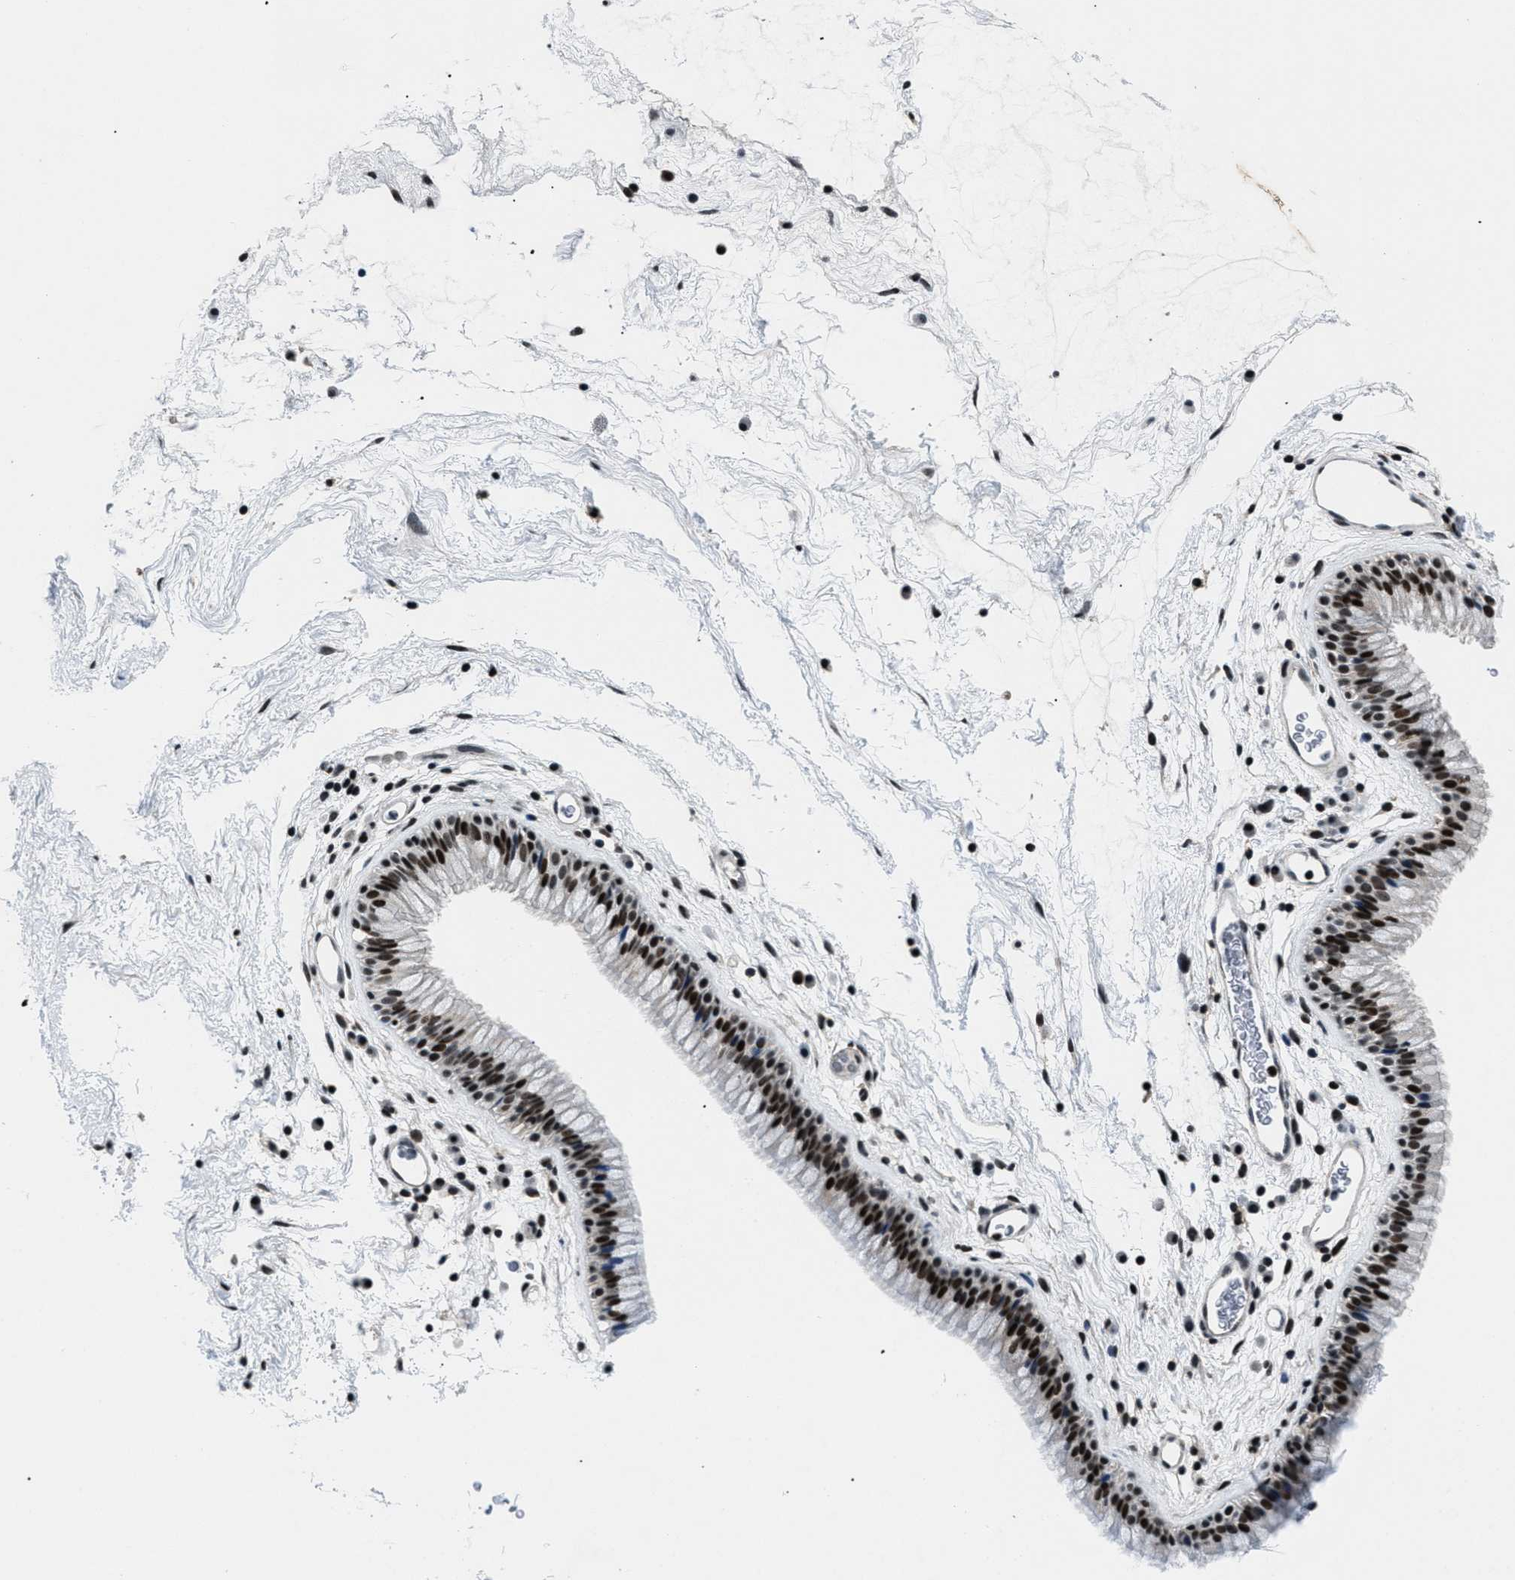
{"staining": {"intensity": "strong", "quantity": ">75%", "location": "nuclear"}, "tissue": "nasopharynx", "cell_type": "Respiratory epithelial cells", "image_type": "normal", "snomed": [{"axis": "morphology", "description": "Normal tissue, NOS"}, {"axis": "morphology", "description": "Inflammation, NOS"}, {"axis": "topography", "description": "Nasopharynx"}], "caption": "DAB immunohistochemical staining of normal nasopharynx reveals strong nuclear protein expression in about >75% of respiratory epithelial cells.", "gene": "SMARCB1", "patient": {"sex": "male", "age": 48}}